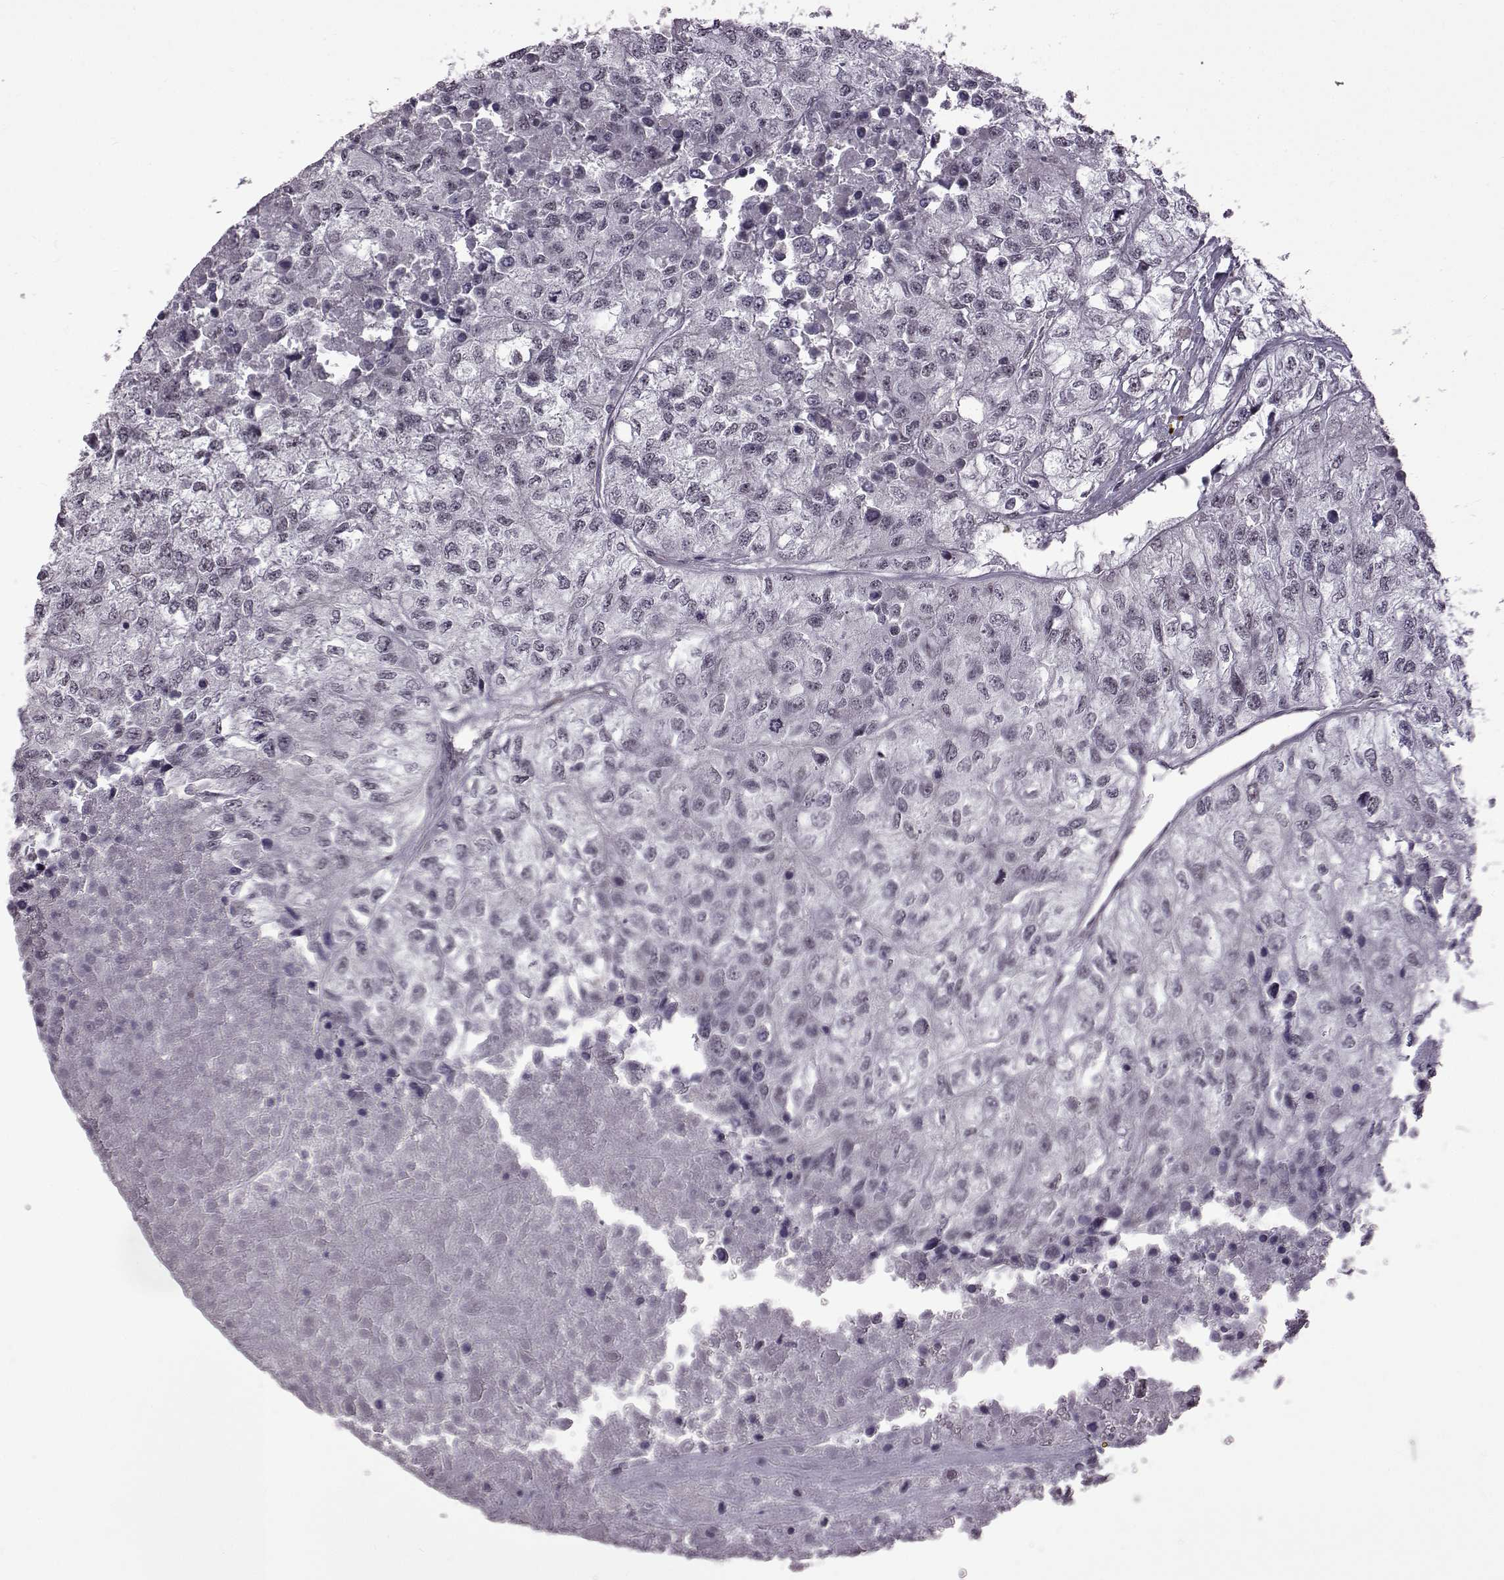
{"staining": {"intensity": "negative", "quantity": "none", "location": "none"}, "tissue": "renal cancer", "cell_type": "Tumor cells", "image_type": "cancer", "snomed": [{"axis": "morphology", "description": "Adenocarcinoma, NOS"}, {"axis": "topography", "description": "Kidney"}], "caption": "This photomicrograph is of renal adenocarcinoma stained with IHC to label a protein in brown with the nuclei are counter-stained blue. There is no staining in tumor cells. Nuclei are stained in blue.", "gene": "SYNPO2", "patient": {"sex": "male", "age": 56}}